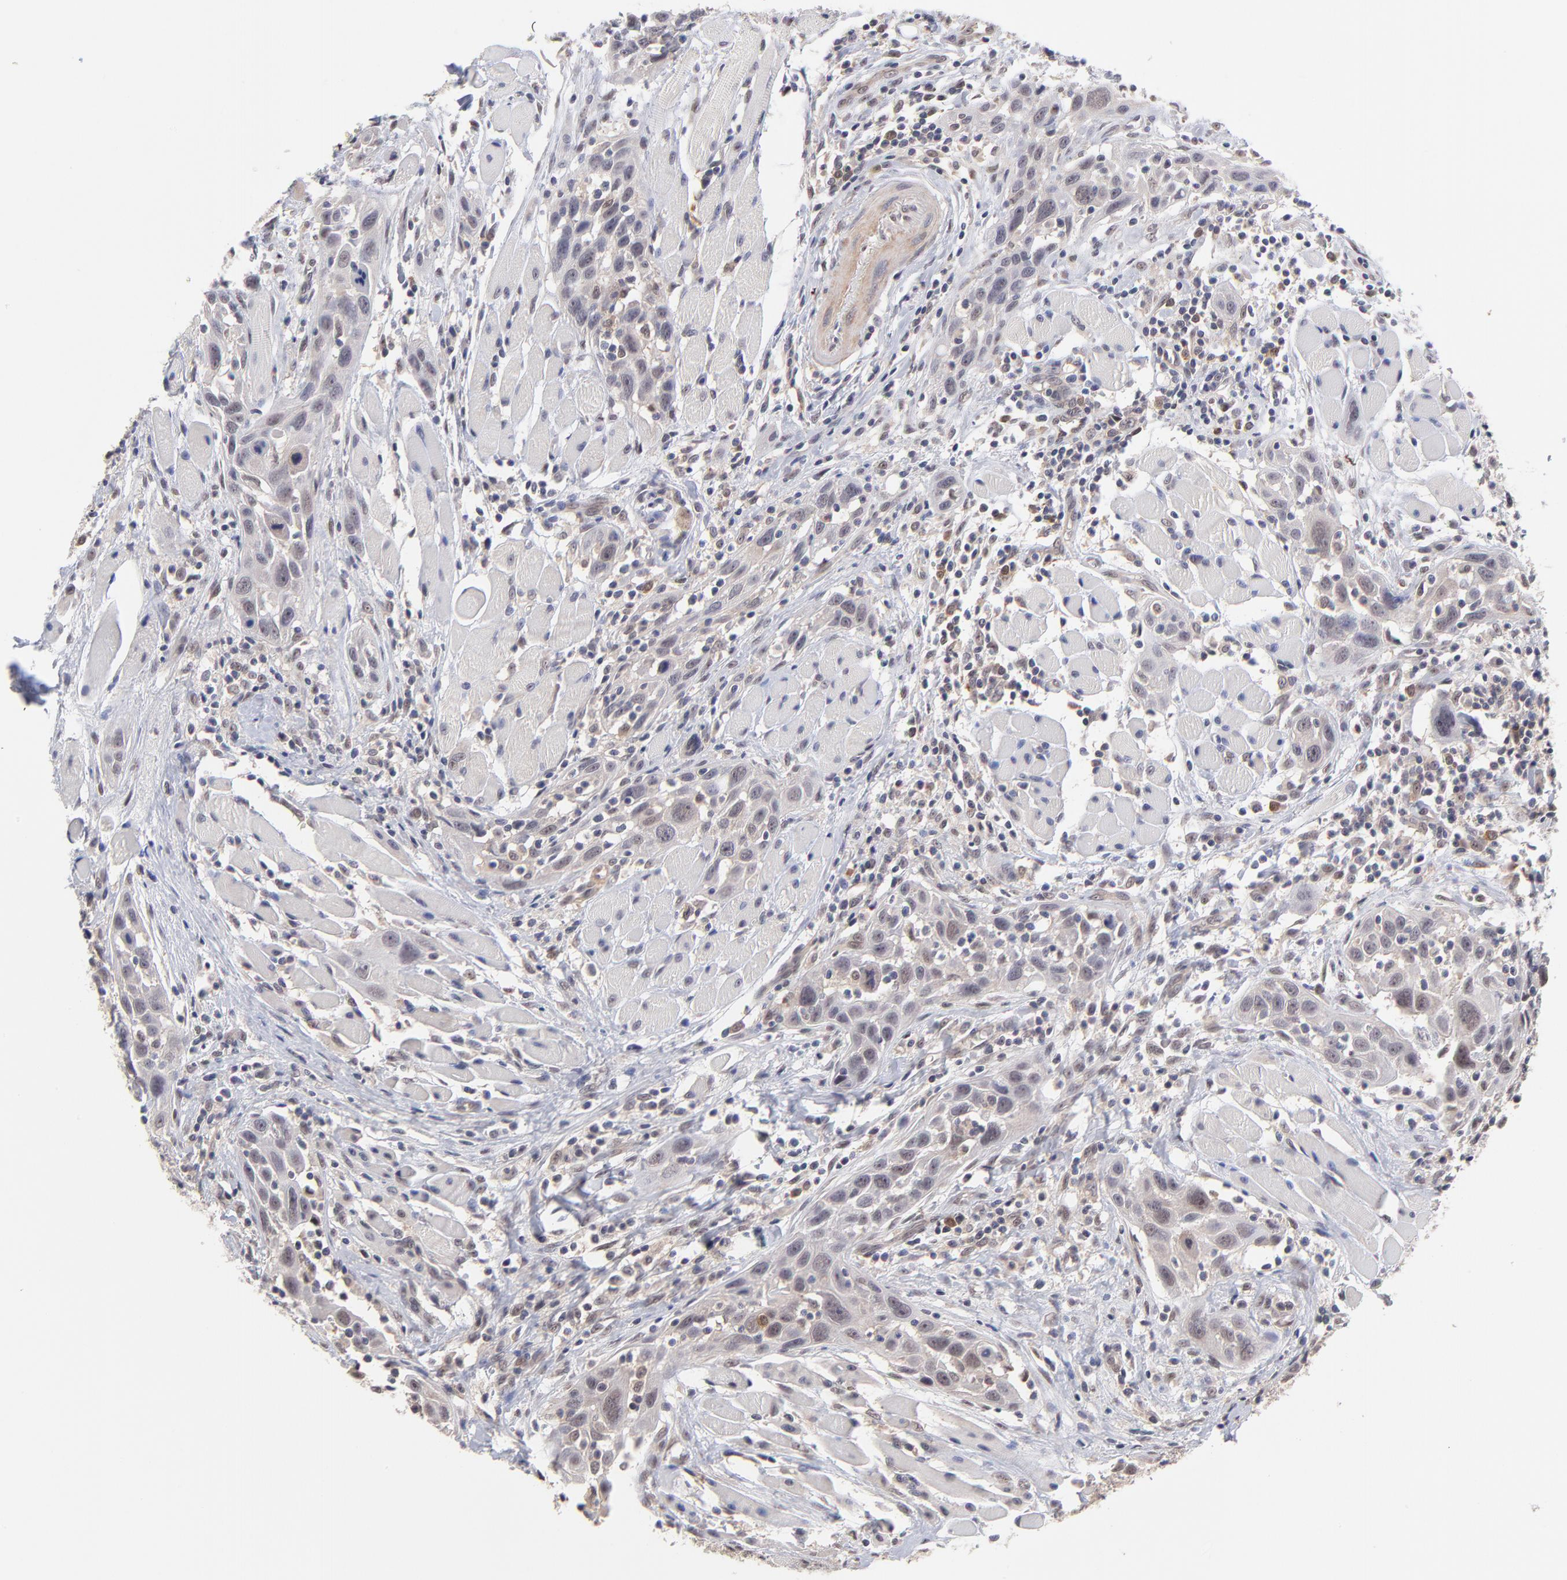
{"staining": {"intensity": "weak", "quantity": "<25%", "location": "cytoplasmic/membranous"}, "tissue": "head and neck cancer", "cell_type": "Tumor cells", "image_type": "cancer", "snomed": [{"axis": "morphology", "description": "Squamous cell carcinoma, NOS"}, {"axis": "topography", "description": "Oral tissue"}, {"axis": "topography", "description": "Head-Neck"}], "caption": "Immunohistochemical staining of human head and neck cancer (squamous cell carcinoma) reveals no significant positivity in tumor cells.", "gene": "UBE2E3", "patient": {"sex": "female", "age": 50}}